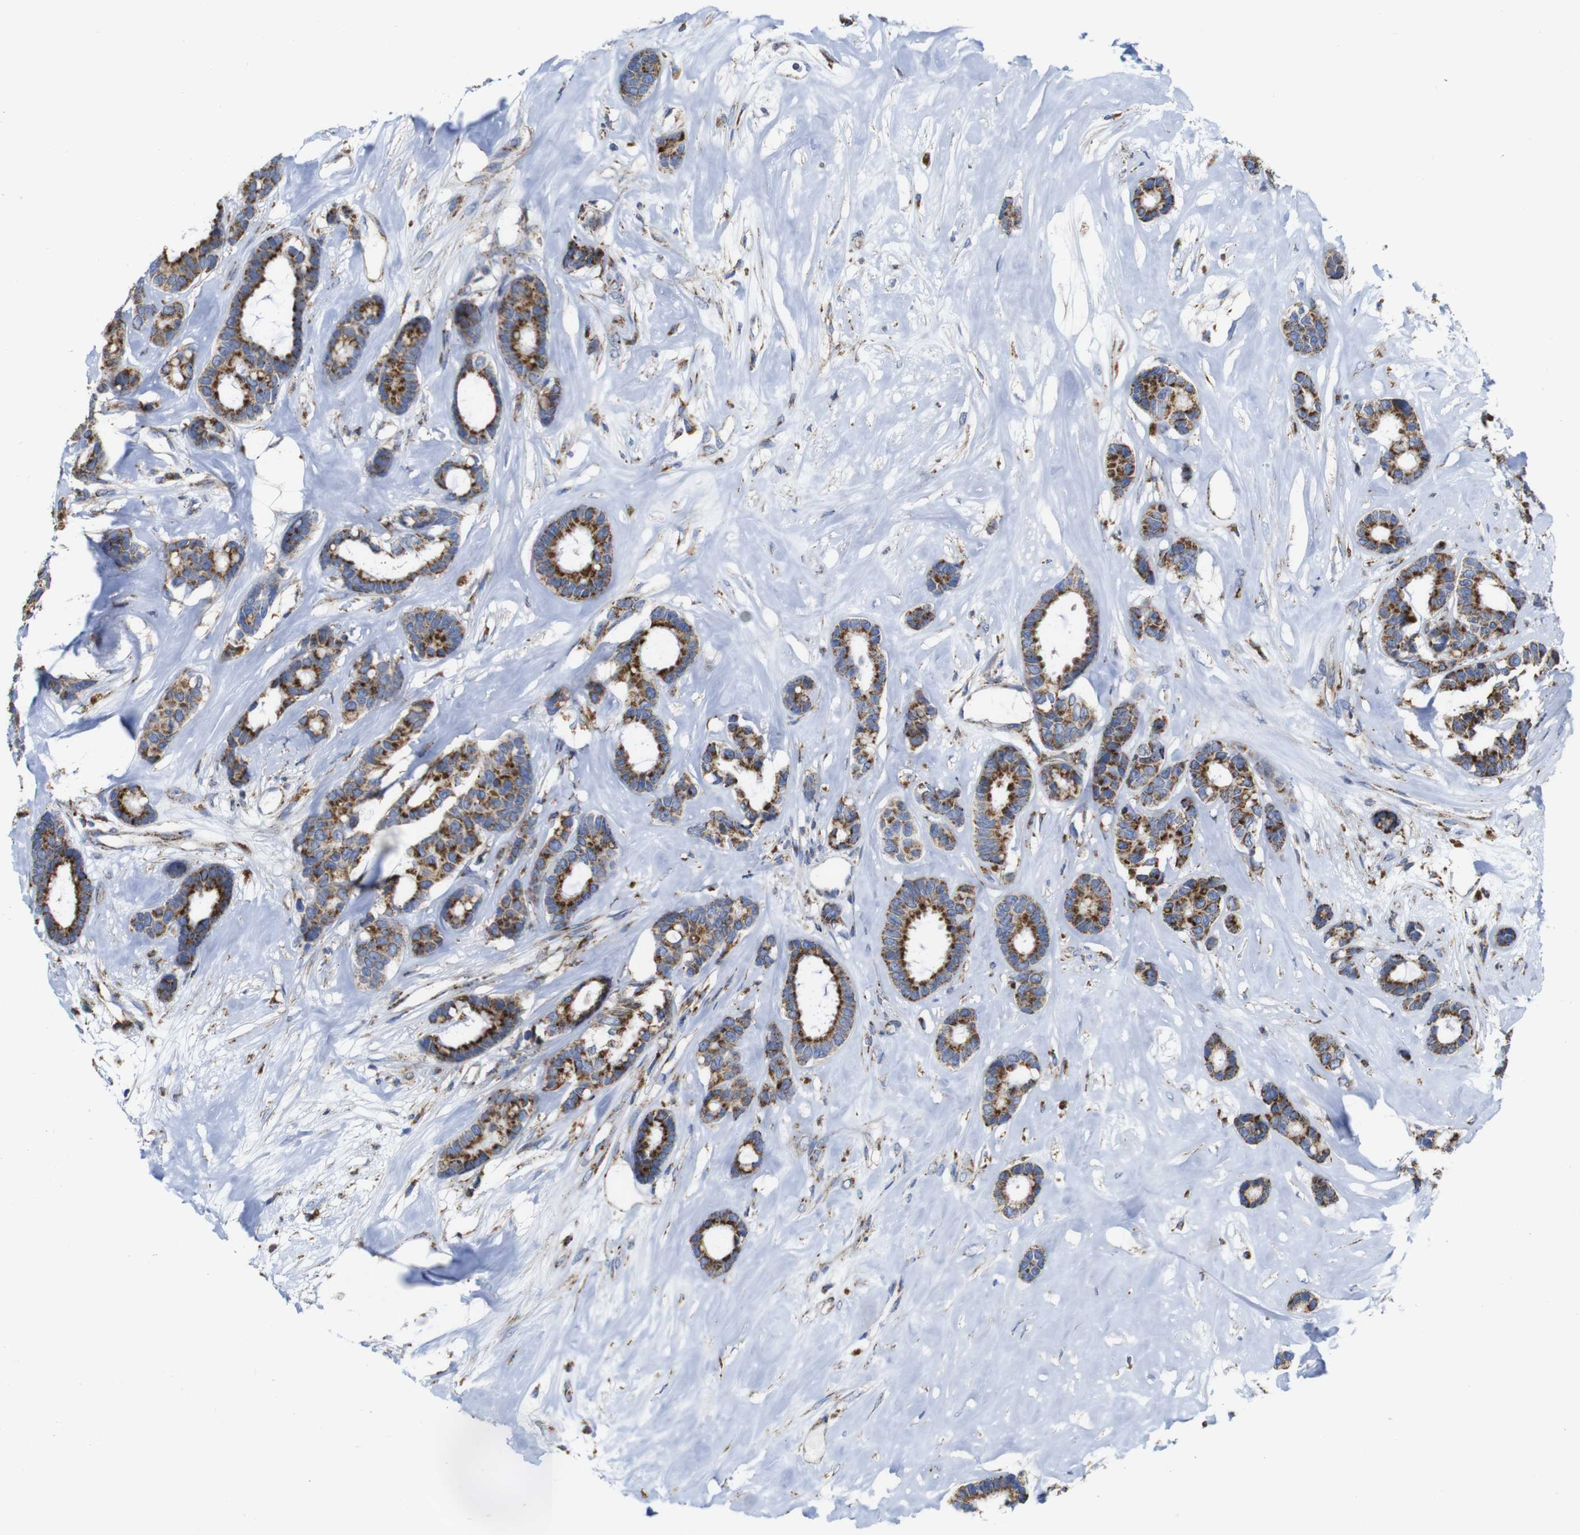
{"staining": {"intensity": "strong", "quantity": ">75%", "location": "cytoplasmic/membranous"}, "tissue": "breast cancer", "cell_type": "Tumor cells", "image_type": "cancer", "snomed": [{"axis": "morphology", "description": "Duct carcinoma"}, {"axis": "topography", "description": "Breast"}], "caption": "Brown immunohistochemical staining in breast cancer (intraductal carcinoma) demonstrates strong cytoplasmic/membranous staining in about >75% of tumor cells.", "gene": "TMEM192", "patient": {"sex": "female", "age": 87}}